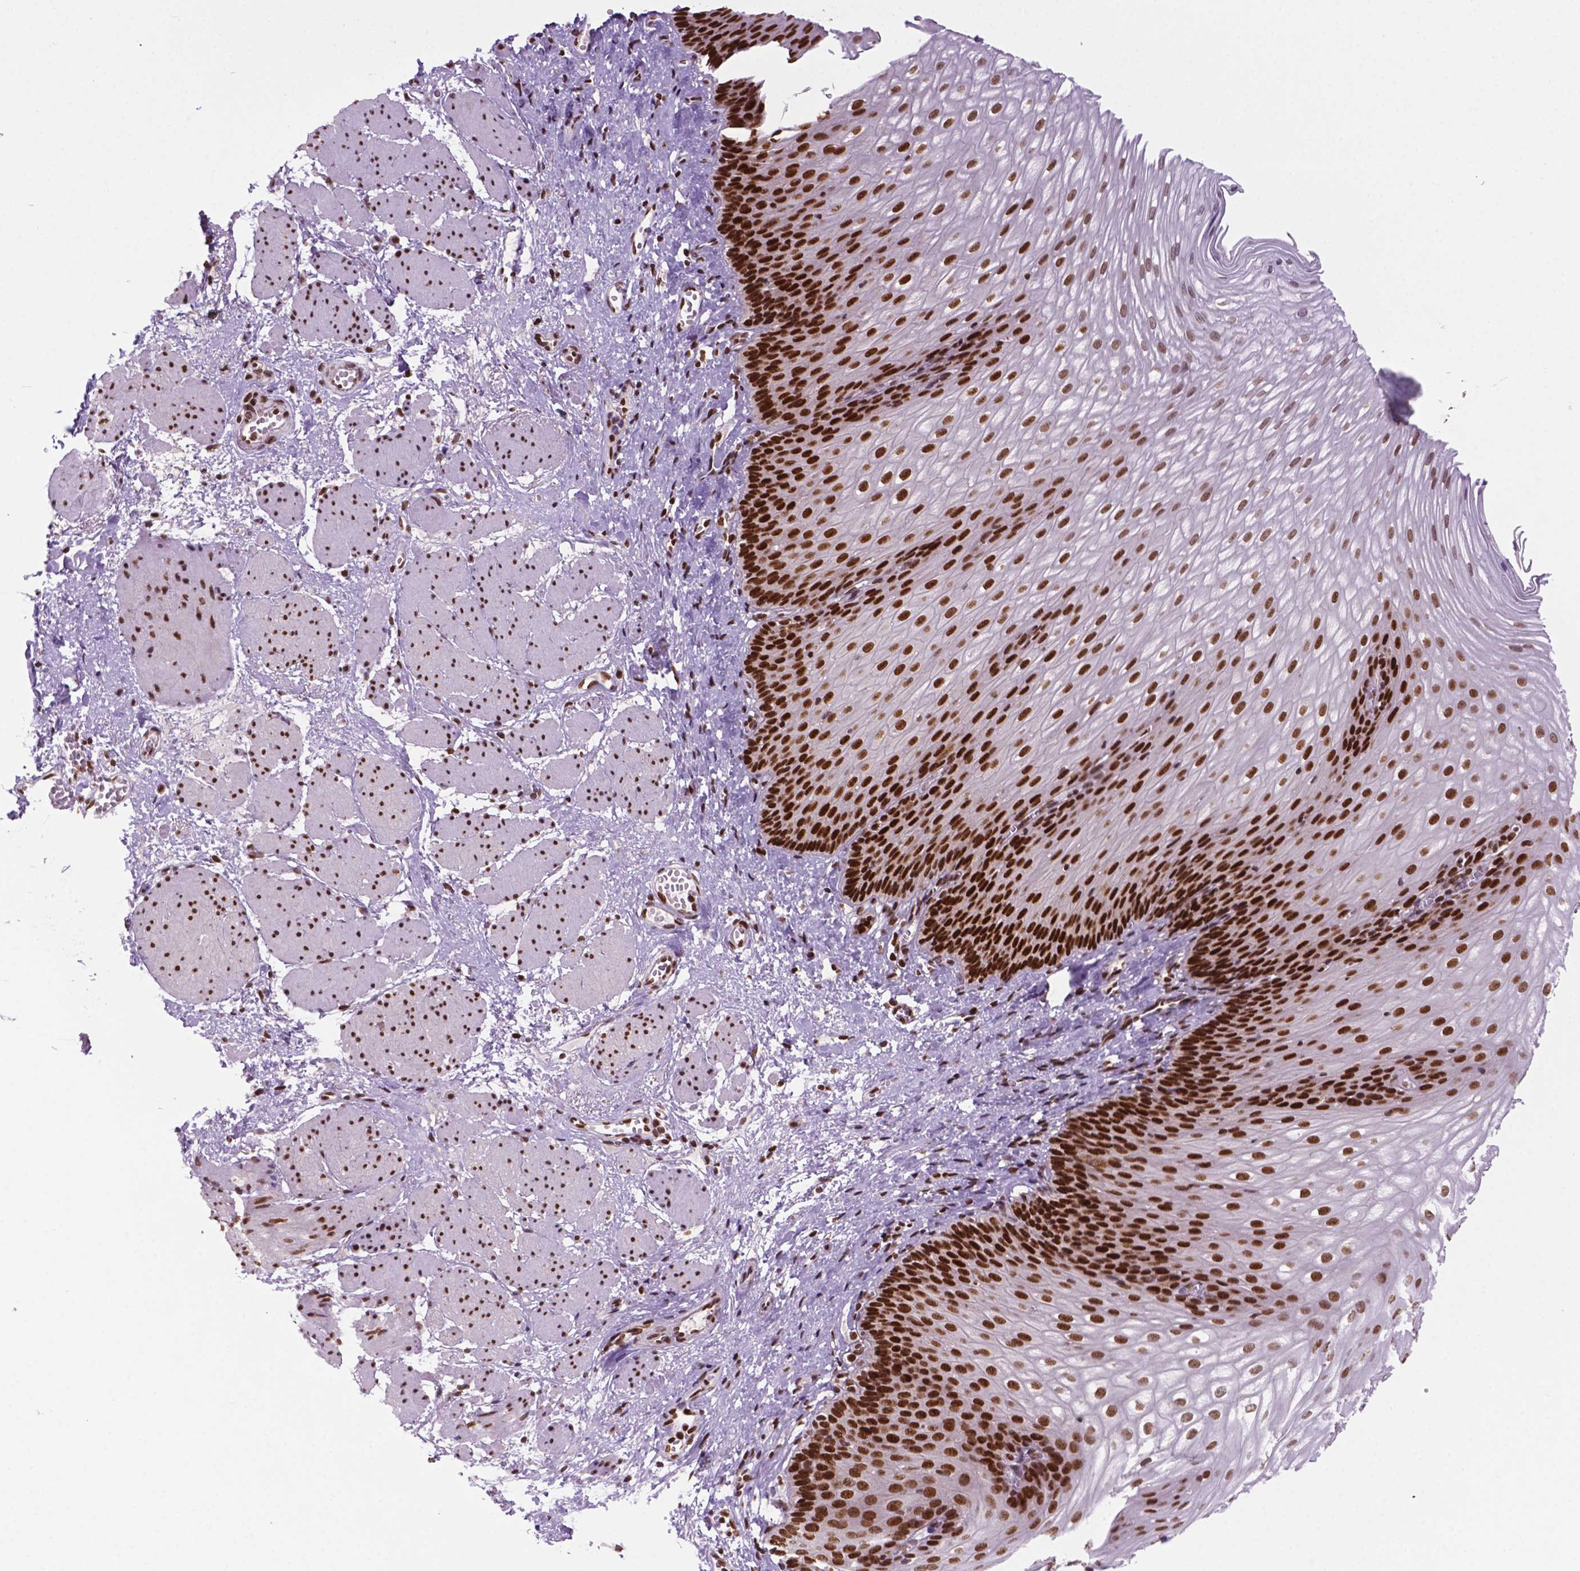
{"staining": {"intensity": "strong", "quantity": "25%-75%", "location": "nuclear"}, "tissue": "esophagus", "cell_type": "Squamous epithelial cells", "image_type": "normal", "snomed": [{"axis": "morphology", "description": "Normal tissue, NOS"}, {"axis": "topography", "description": "Esophagus"}], "caption": "The photomicrograph shows staining of benign esophagus, revealing strong nuclear protein positivity (brown color) within squamous epithelial cells.", "gene": "MLH1", "patient": {"sex": "male", "age": 62}}